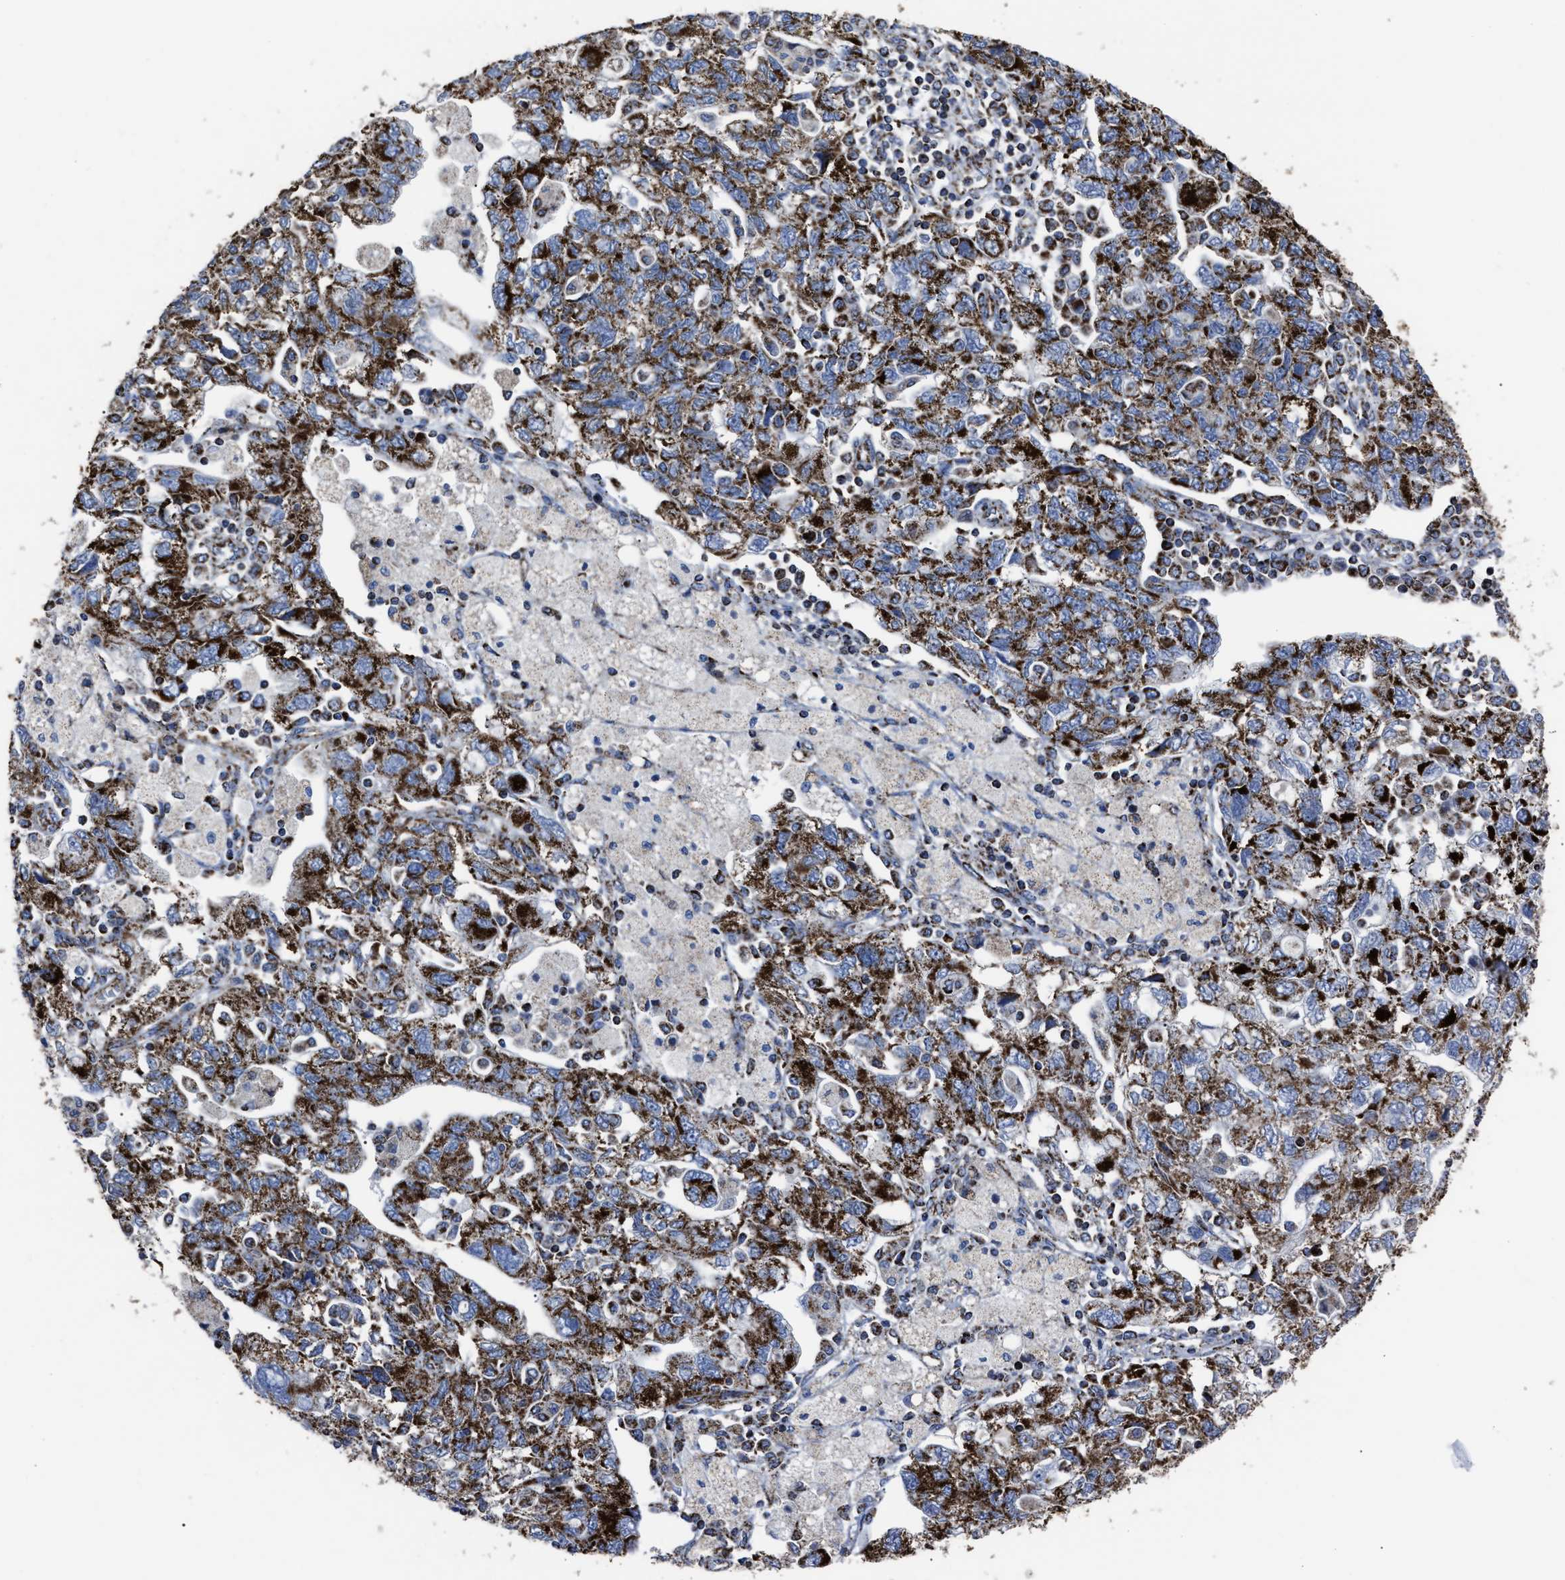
{"staining": {"intensity": "strong", "quantity": ">75%", "location": "cytoplasmic/membranous"}, "tissue": "ovarian cancer", "cell_type": "Tumor cells", "image_type": "cancer", "snomed": [{"axis": "morphology", "description": "Carcinoma, NOS"}, {"axis": "morphology", "description": "Cystadenocarcinoma, serous, NOS"}, {"axis": "topography", "description": "Ovary"}], "caption": "Strong cytoplasmic/membranous staining is present in about >75% of tumor cells in ovarian serous cystadenocarcinoma. The protein of interest is shown in brown color, while the nuclei are stained blue.", "gene": "NDUFV3", "patient": {"sex": "female", "age": 69}}